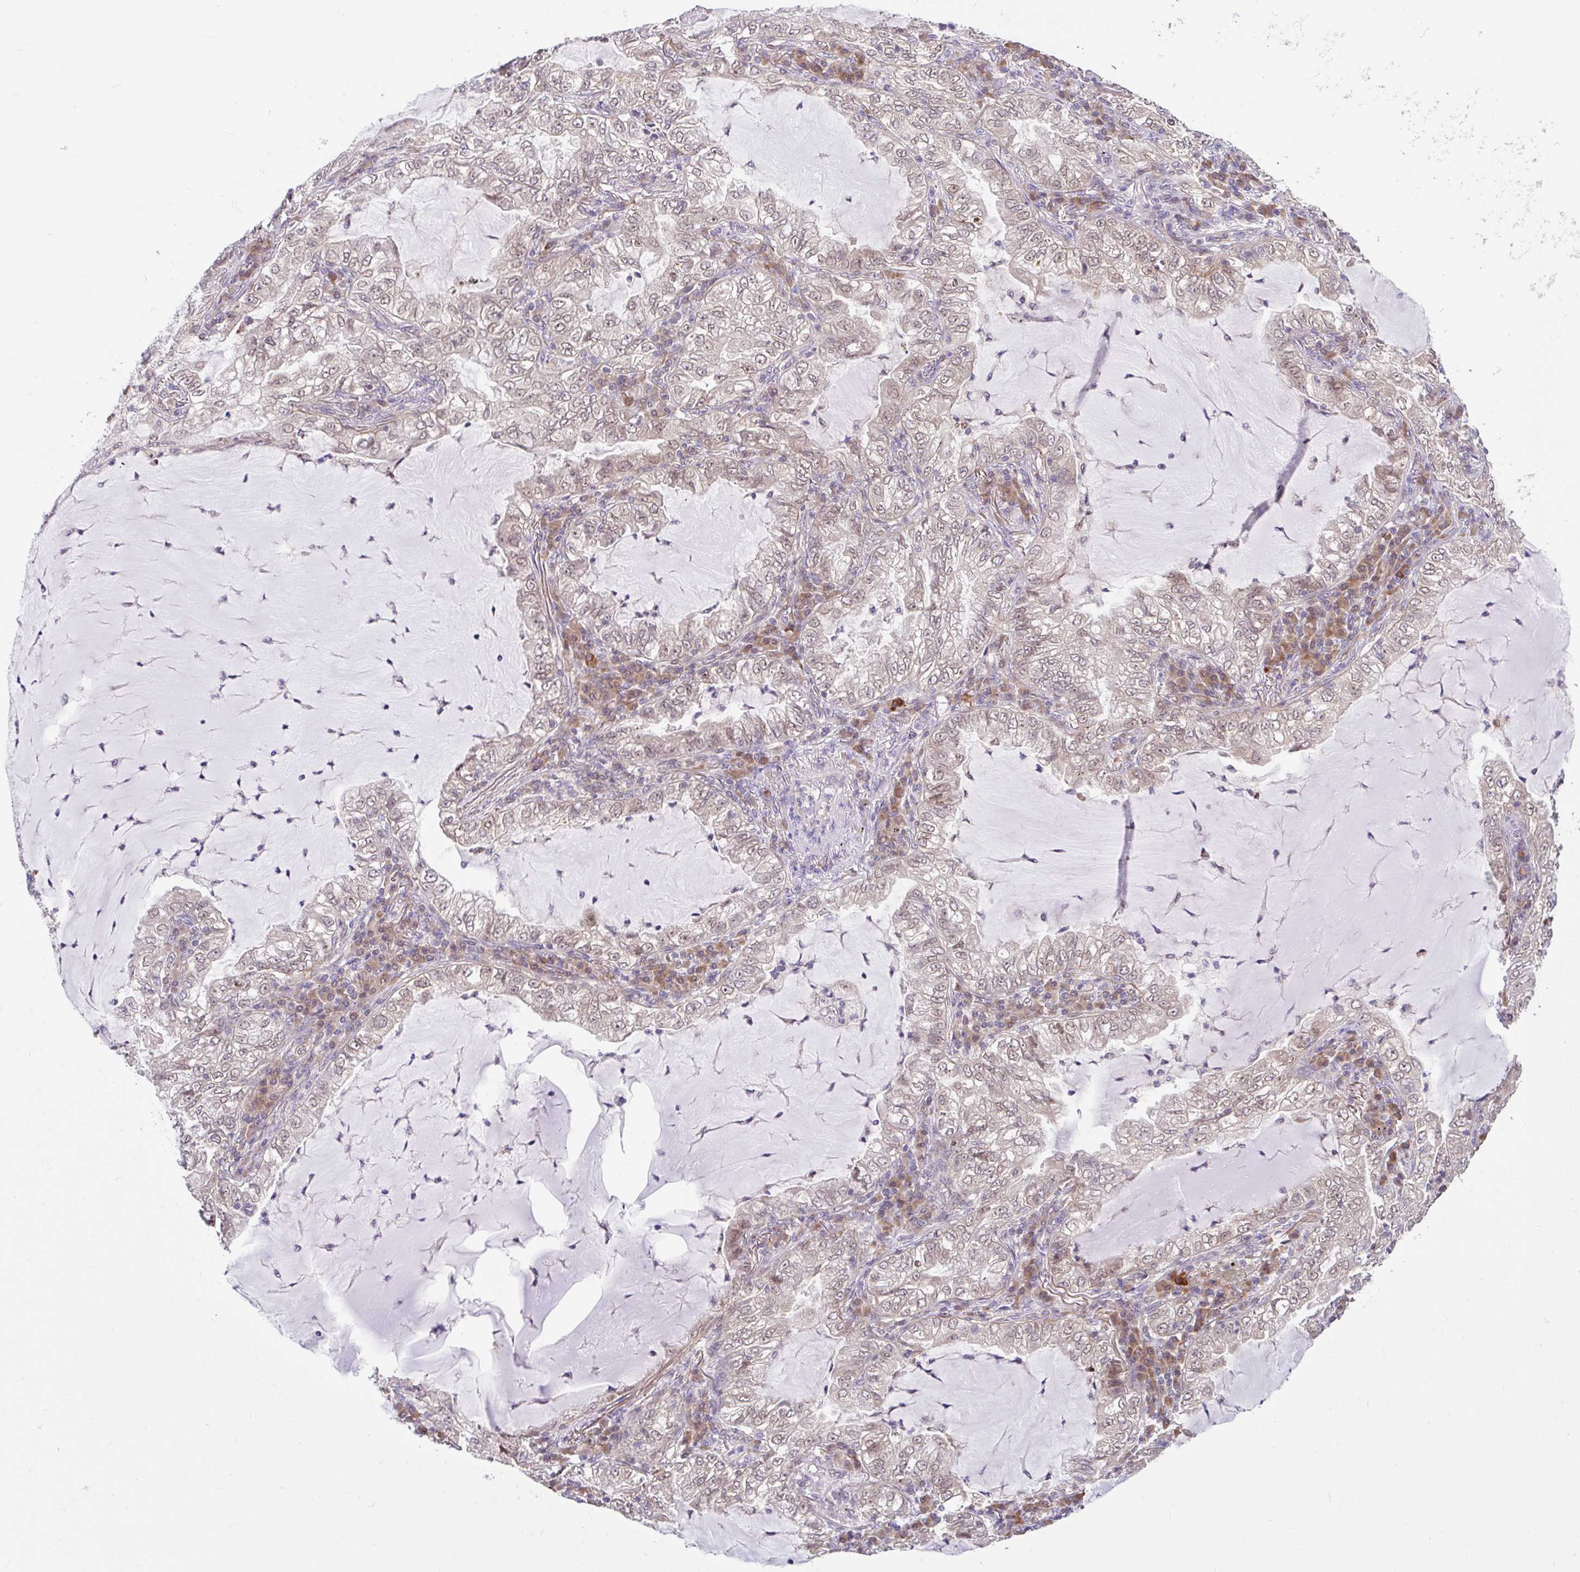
{"staining": {"intensity": "weak", "quantity": ">75%", "location": "nuclear"}, "tissue": "lung cancer", "cell_type": "Tumor cells", "image_type": "cancer", "snomed": [{"axis": "morphology", "description": "Adenocarcinoma, NOS"}, {"axis": "topography", "description": "Lung"}], "caption": "There is low levels of weak nuclear staining in tumor cells of lung cancer (adenocarcinoma), as demonstrated by immunohistochemical staining (brown color).", "gene": "NT5C1B", "patient": {"sex": "female", "age": 73}}